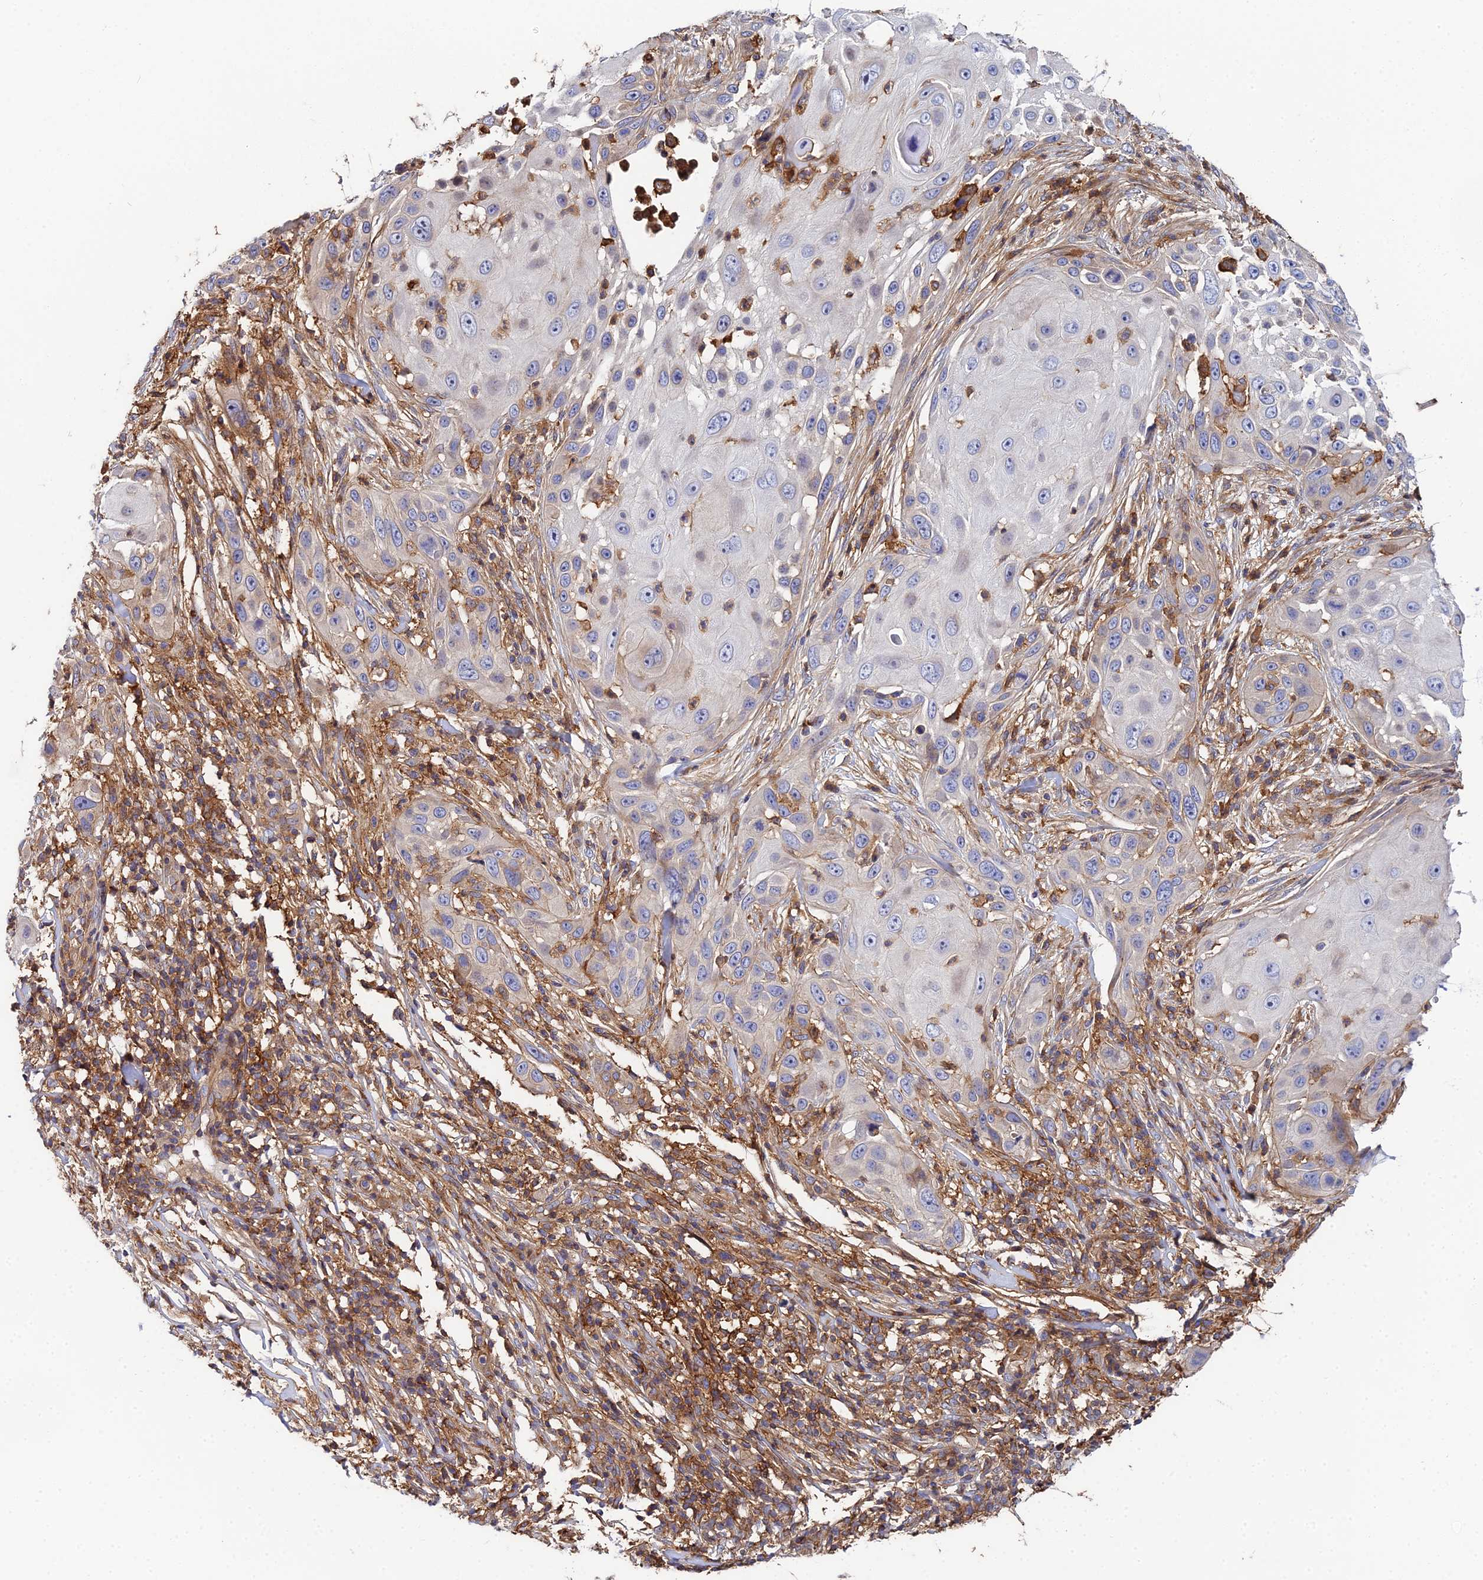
{"staining": {"intensity": "negative", "quantity": "none", "location": "none"}, "tissue": "skin cancer", "cell_type": "Tumor cells", "image_type": "cancer", "snomed": [{"axis": "morphology", "description": "Squamous cell carcinoma, NOS"}, {"axis": "topography", "description": "Skin"}], "caption": "Immunohistochemistry histopathology image of neoplastic tissue: skin cancer stained with DAB (3,3'-diaminobenzidine) exhibits no significant protein positivity in tumor cells.", "gene": "GNG5B", "patient": {"sex": "female", "age": 44}}